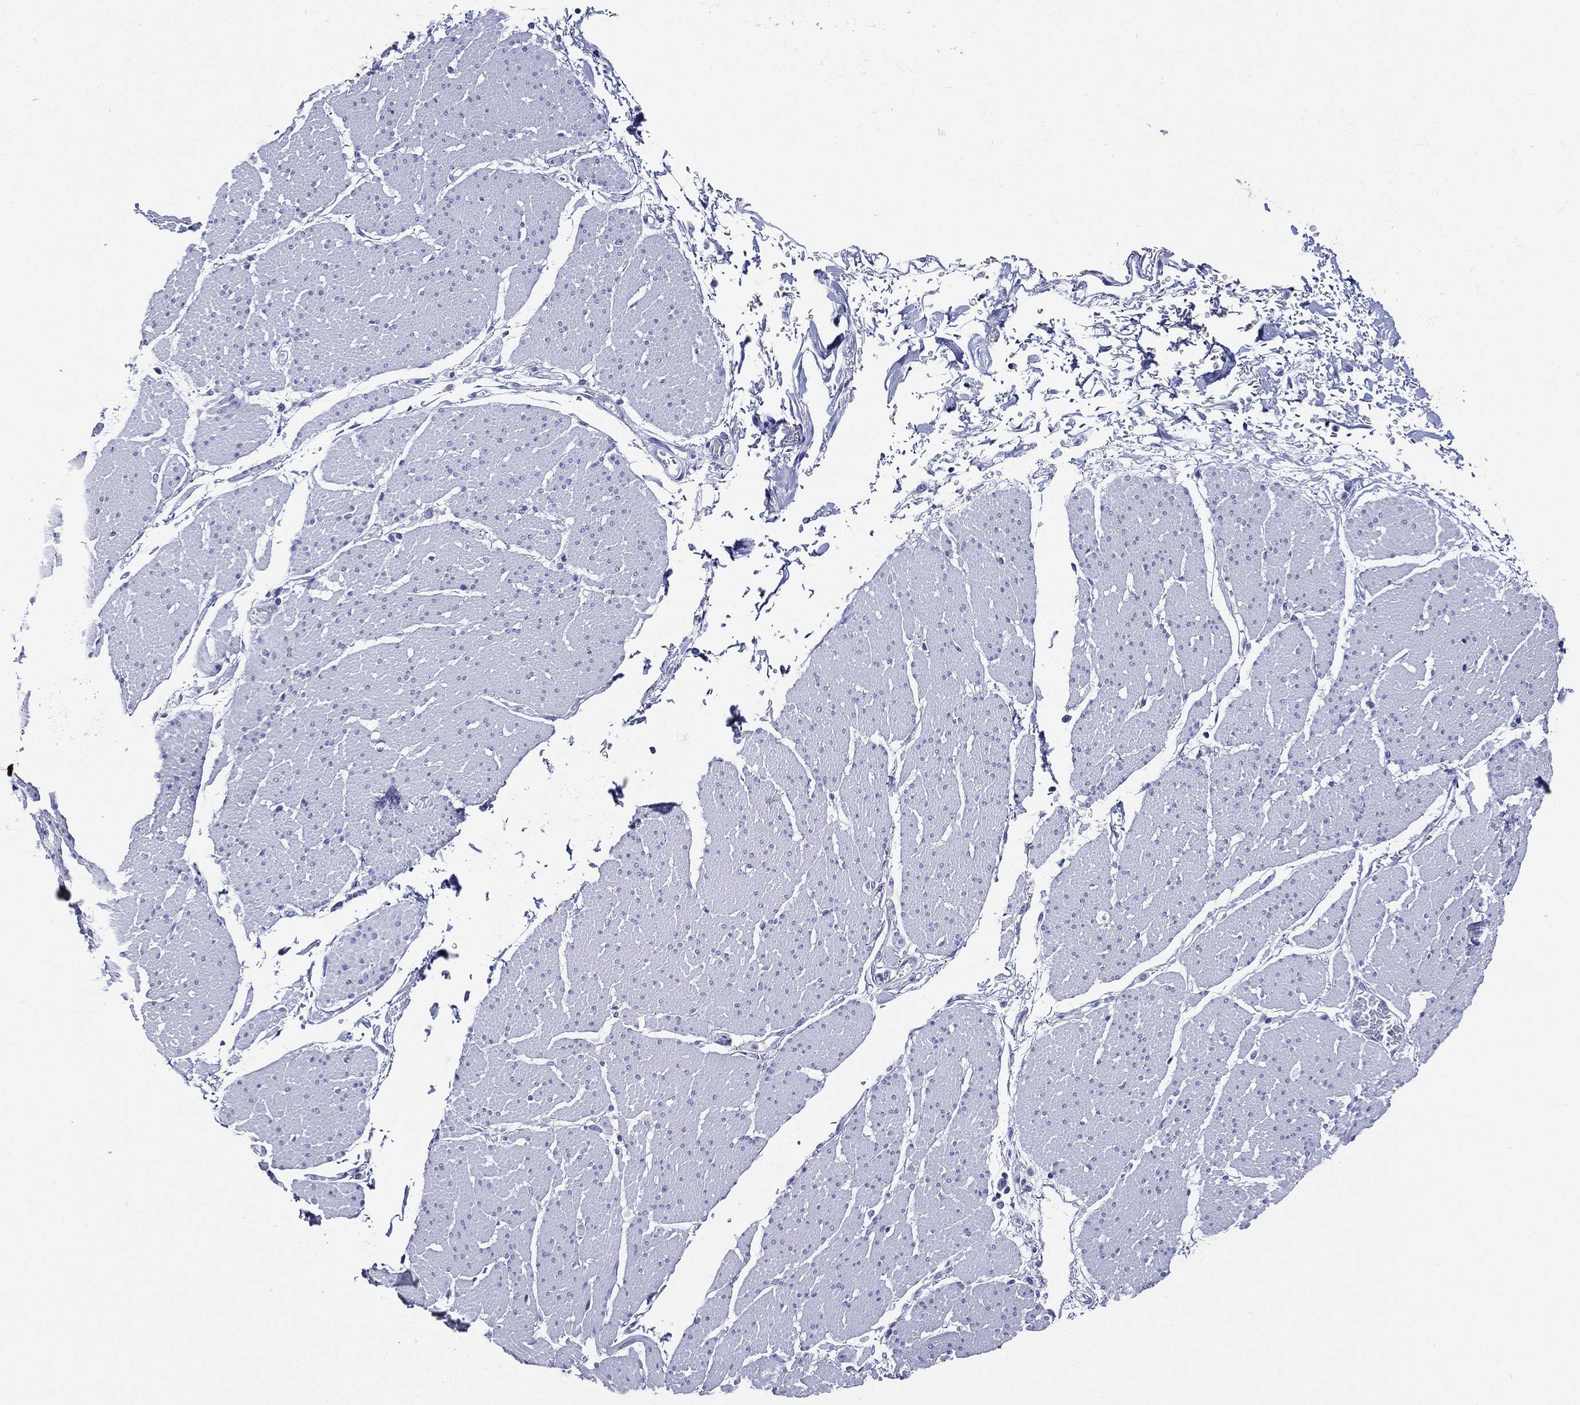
{"staining": {"intensity": "negative", "quantity": "none", "location": "none"}, "tissue": "smooth muscle", "cell_type": "Smooth muscle cells", "image_type": "normal", "snomed": [{"axis": "morphology", "description": "Normal tissue, NOS"}, {"axis": "topography", "description": "Smooth muscle"}, {"axis": "topography", "description": "Anal"}], "caption": "Immunohistochemistry (IHC) micrograph of unremarkable smooth muscle stained for a protein (brown), which displays no expression in smooth muscle cells.", "gene": "NEDD9", "patient": {"sex": "male", "age": 83}}